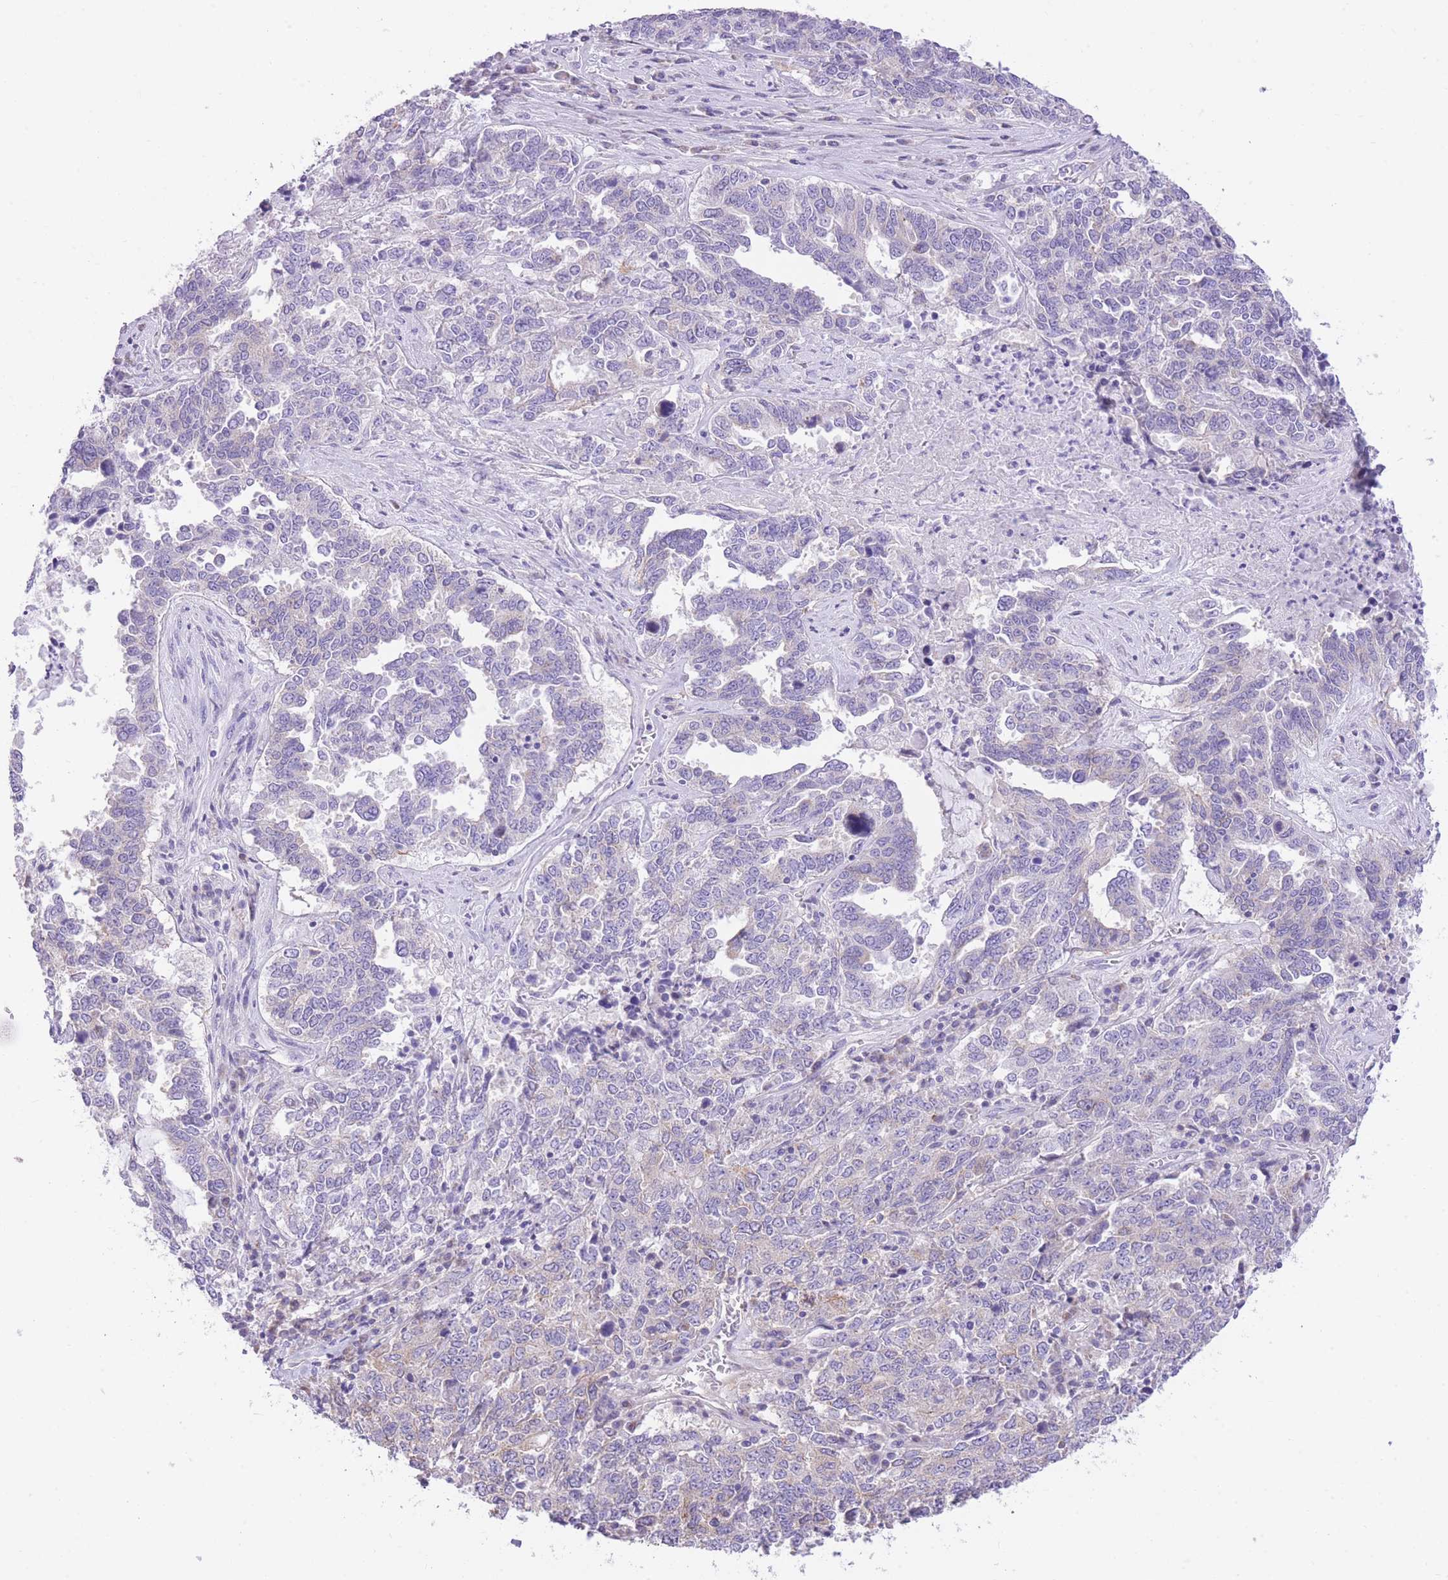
{"staining": {"intensity": "moderate", "quantity": "<25%", "location": "cytoplasmic/membranous"}, "tissue": "ovarian cancer", "cell_type": "Tumor cells", "image_type": "cancer", "snomed": [{"axis": "morphology", "description": "Carcinoma, endometroid"}, {"axis": "topography", "description": "Ovary"}], "caption": "A brown stain shows moderate cytoplasmic/membranous staining of a protein in human ovarian cancer (endometroid carcinoma) tumor cells.", "gene": "RHOU", "patient": {"sex": "female", "age": 62}}